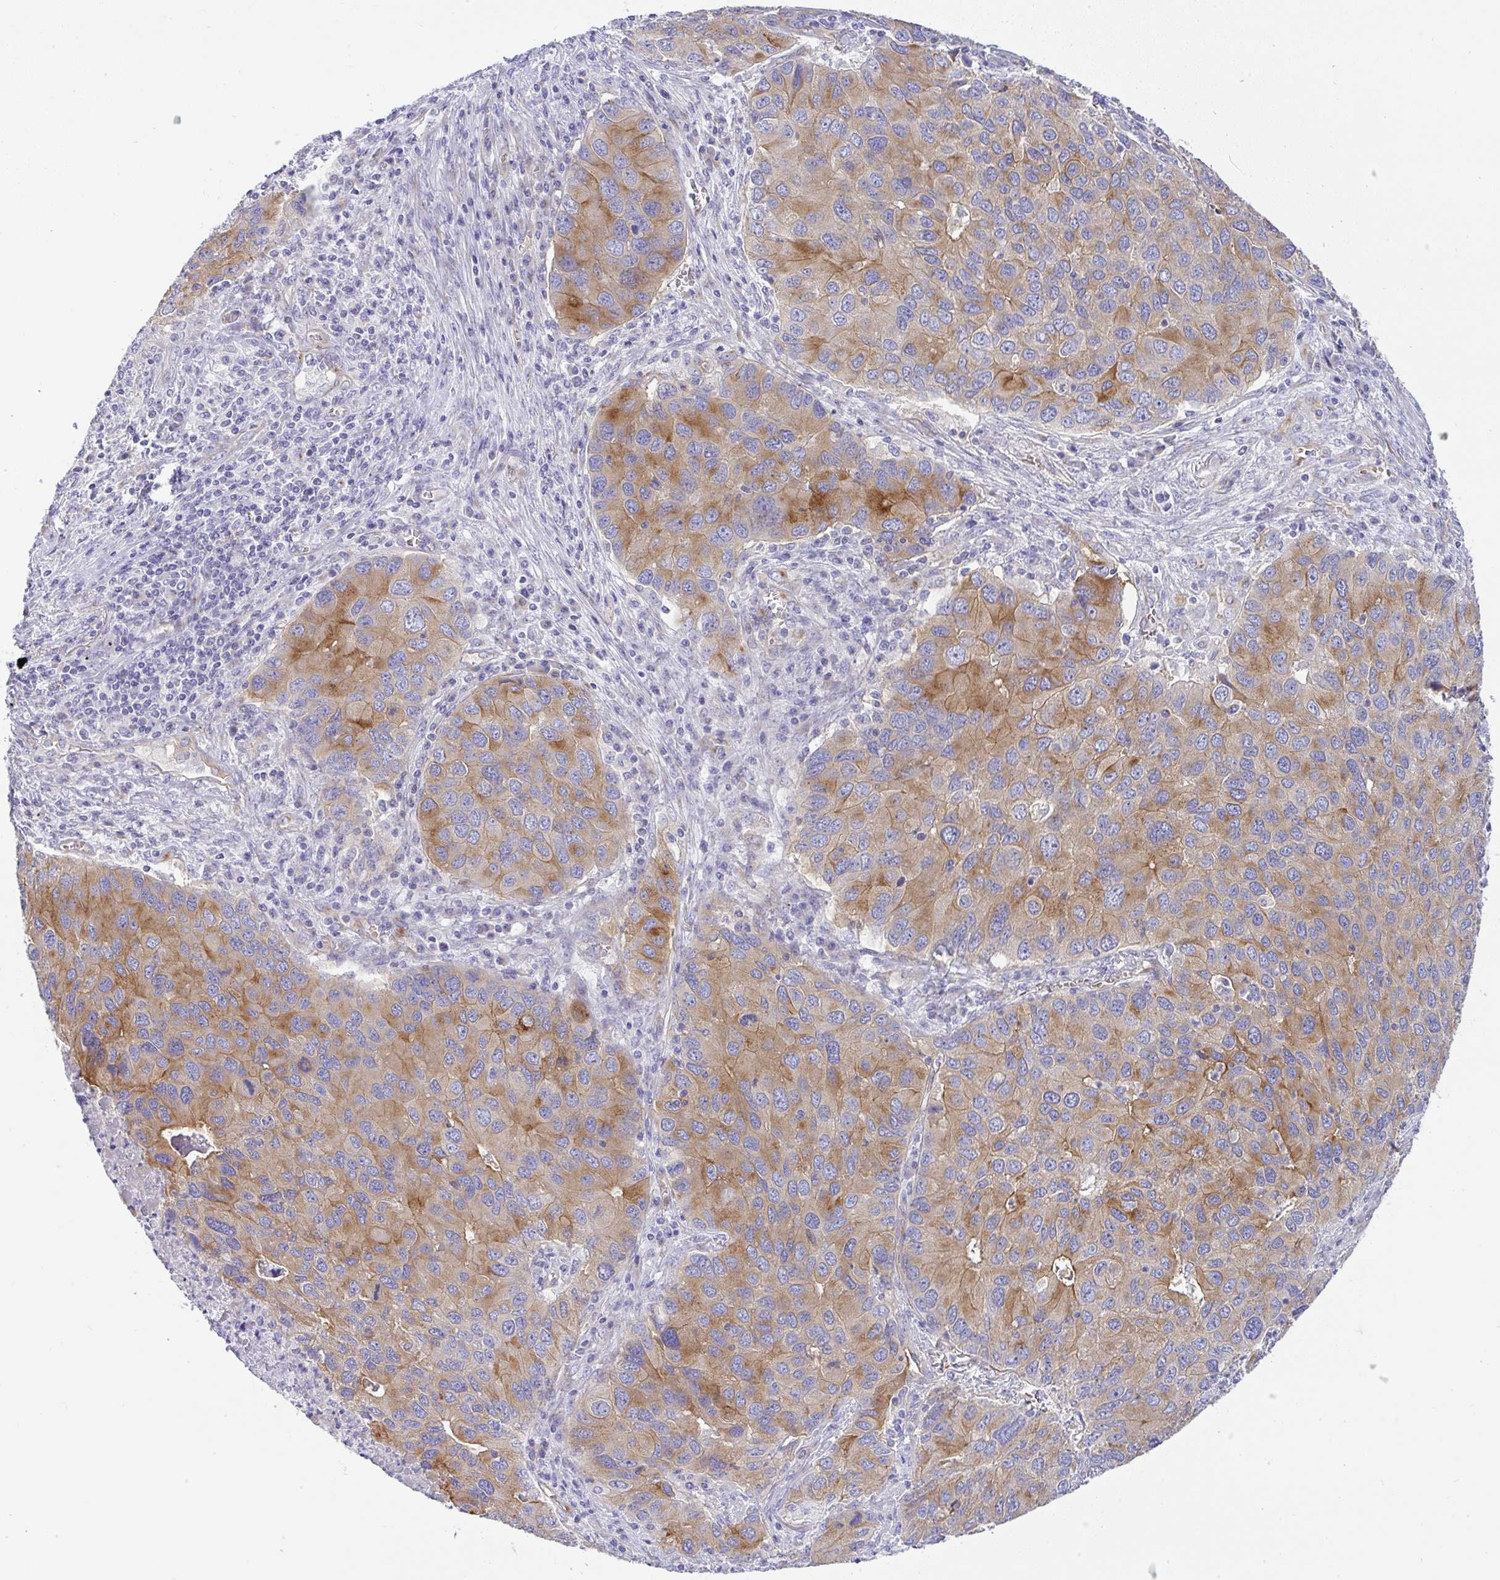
{"staining": {"intensity": "moderate", "quantity": ">75%", "location": "cytoplasmic/membranous"}, "tissue": "lung cancer", "cell_type": "Tumor cells", "image_type": "cancer", "snomed": [{"axis": "morphology", "description": "Aneuploidy"}, {"axis": "morphology", "description": "Adenocarcinoma, NOS"}, {"axis": "topography", "description": "Lymph node"}, {"axis": "topography", "description": "Lung"}], "caption": "DAB (3,3'-diaminobenzidine) immunohistochemical staining of human lung adenocarcinoma demonstrates moderate cytoplasmic/membranous protein expression in approximately >75% of tumor cells. (brown staining indicates protein expression, while blue staining denotes nuclei).", "gene": "FAM177A1", "patient": {"sex": "female", "age": 74}}